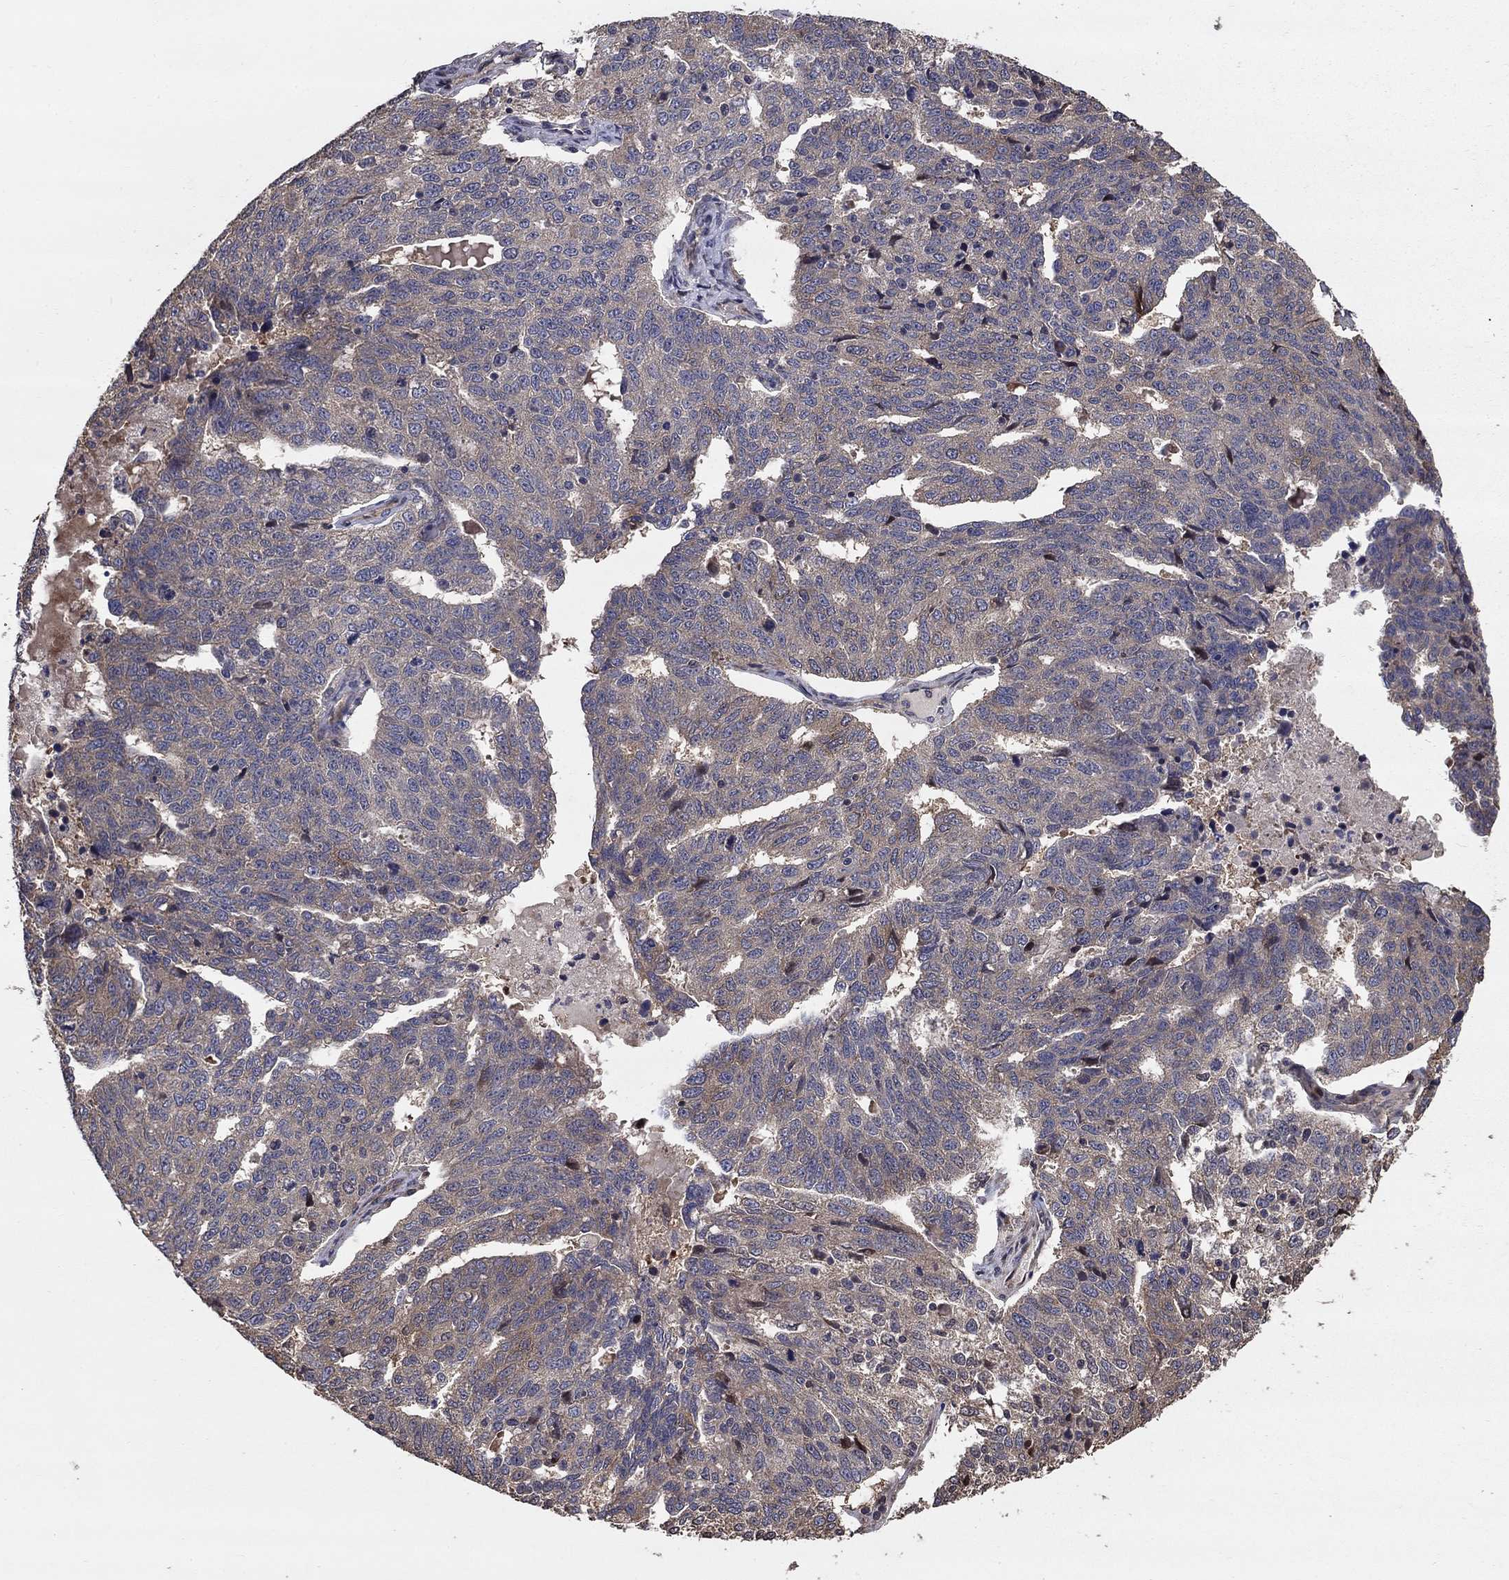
{"staining": {"intensity": "negative", "quantity": "none", "location": "none"}, "tissue": "ovarian cancer", "cell_type": "Tumor cells", "image_type": "cancer", "snomed": [{"axis": "morphology", "description": "Cystadenocarcinoma, serous, NOS"}, {"axis": "topography", "description": "Ovary"}], "caption": "DAB immunohistochemical staining of serous cystadenocarcinoma (ovarian) exhibits no significant expression in tumor cells. (IHC, brightfield microscopy, high magnification).", "gene": "BABAM2", "patient": {"sex": "female", "age": 71}}